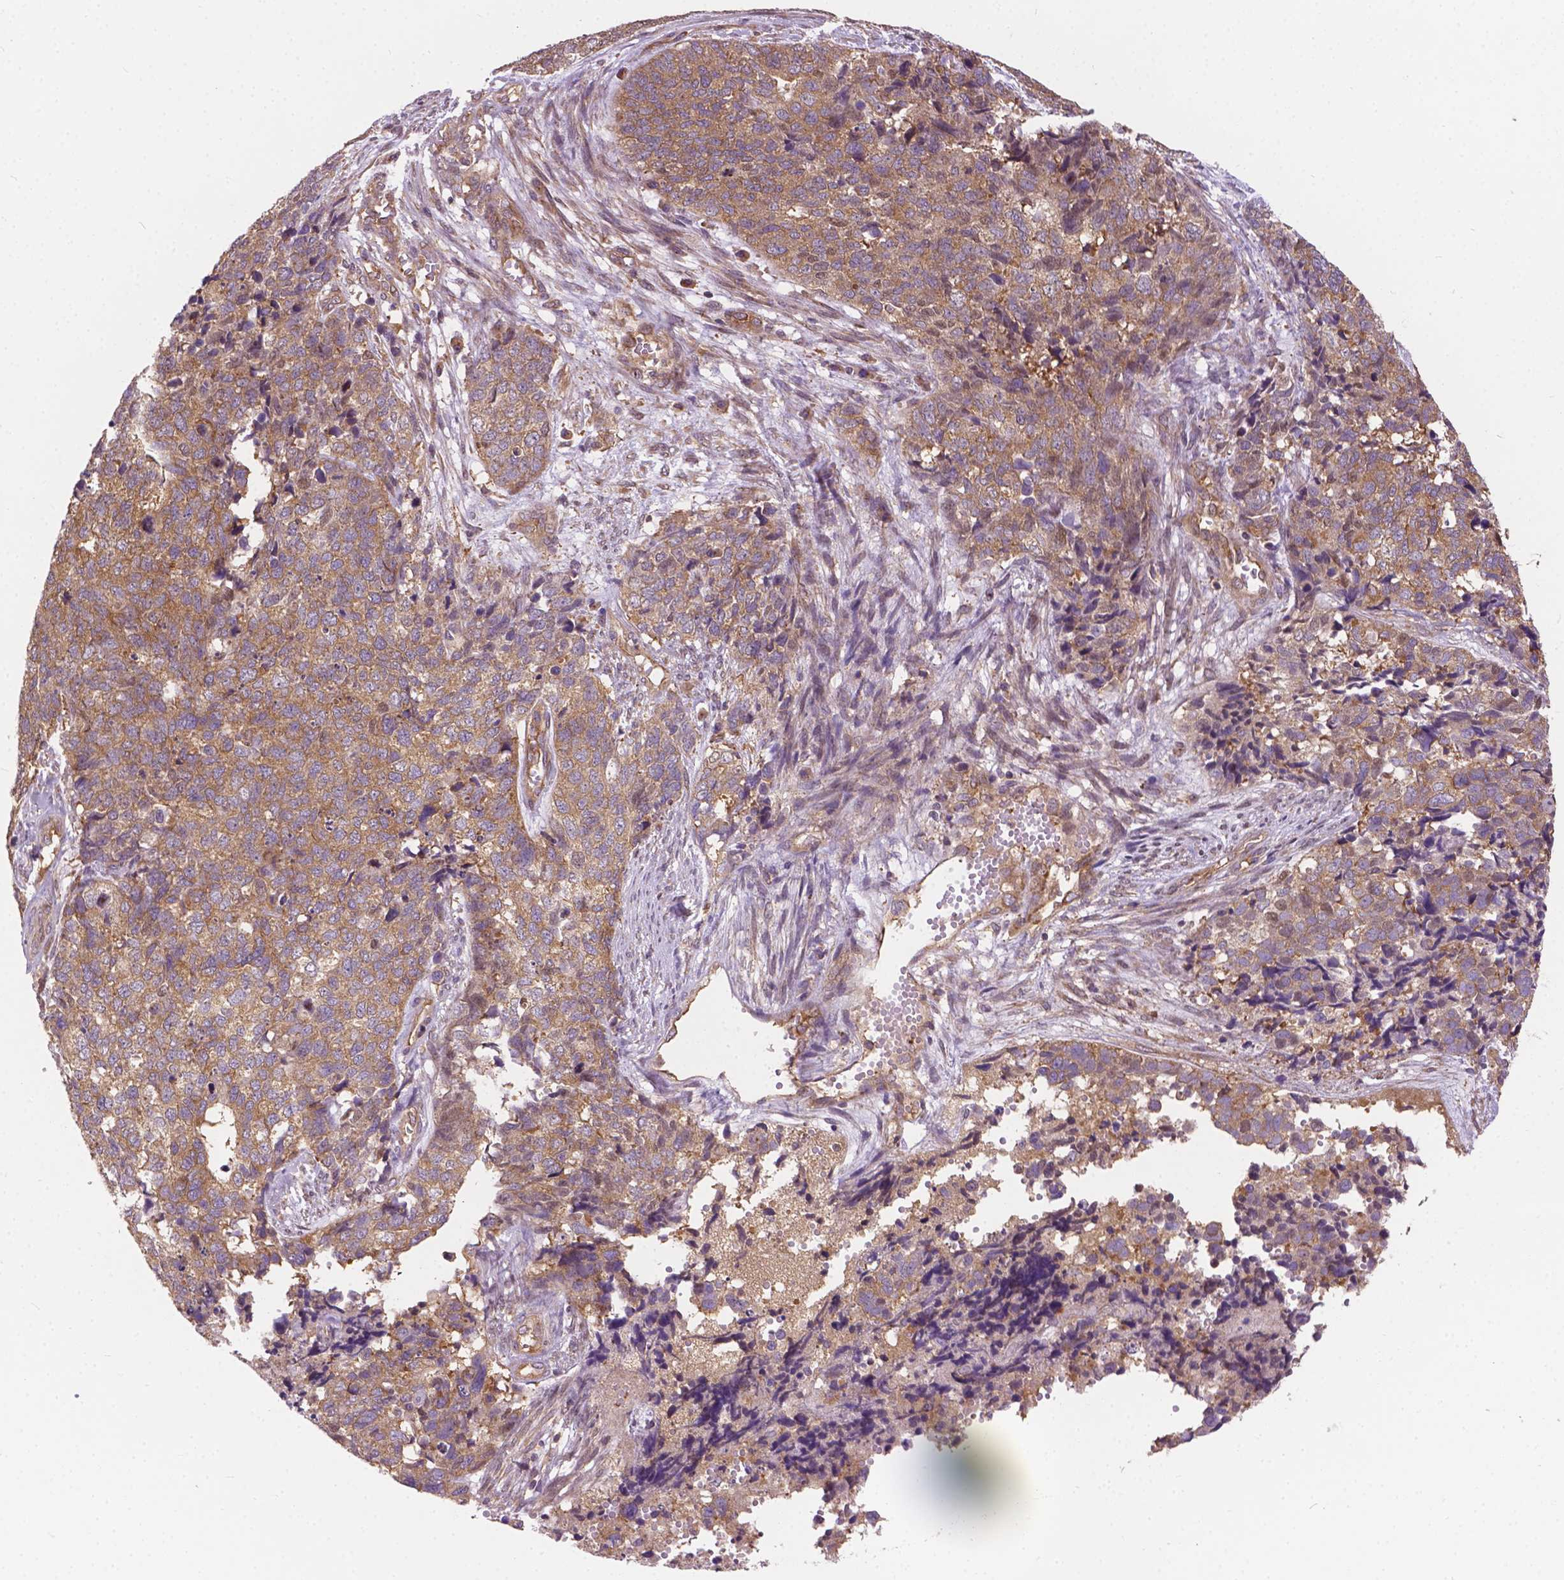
{"staining": {"intensity": "weak", "quantity": ">75%", "location": "cytoplasmic/membranous"}, "tissue": "cervical cancer", "cell_type": "Tumor cells", "image_type": "cancer", "snomed": [{"axis": "morphology", "description": "Squamous cell carcinoma, NOS"}, {"axis": "topography", "description": "Cervix"}], "caption": "Protein expression analysis of human cervical cancer reveals weak cytoplasmic/membranous staining in about >75% of tumor cells.", "gene": "MZT1", "patient": {"sex": "female", "age": 63}}